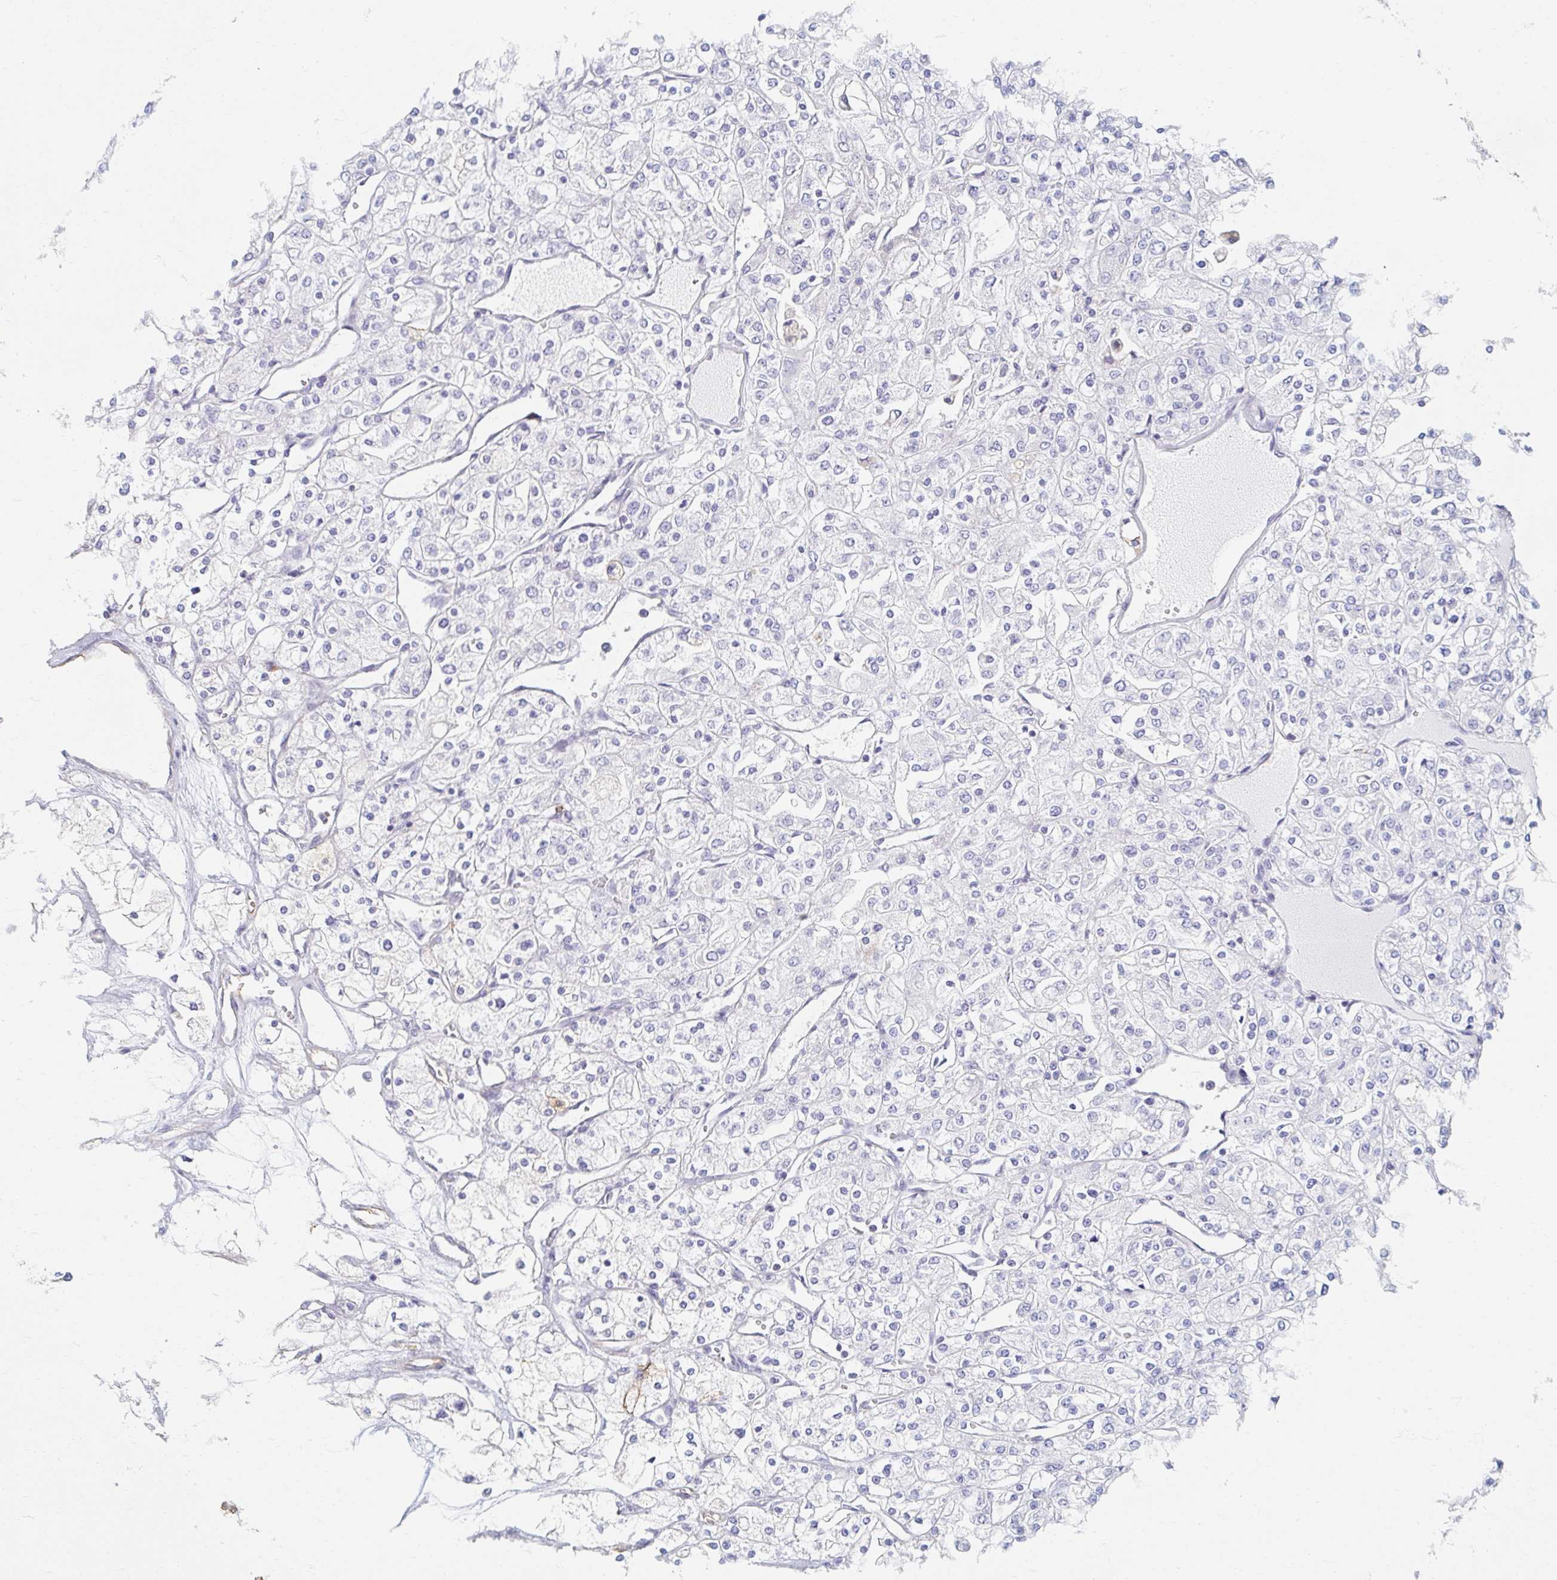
{"staining": {"intensity": "negative", "quantity": "none", "location": "none"}, "tissue": "renal cancer", "cell_type": "Tumor cells", "image_type": "cancer", "snomed": [{"axis": "morphology", "description": "Adenocarcinoma, NOS"}, {"axis": "topography", "description": "Kidney"}], "caption": "DAB (3,3'-diaminobenzidine) immunohistochemical staining of renal adenocarcinoma reveals no significant positivity in tumor cells.", "gene": "MYLK2", "patient": {"sex": "male", "age": 80}}